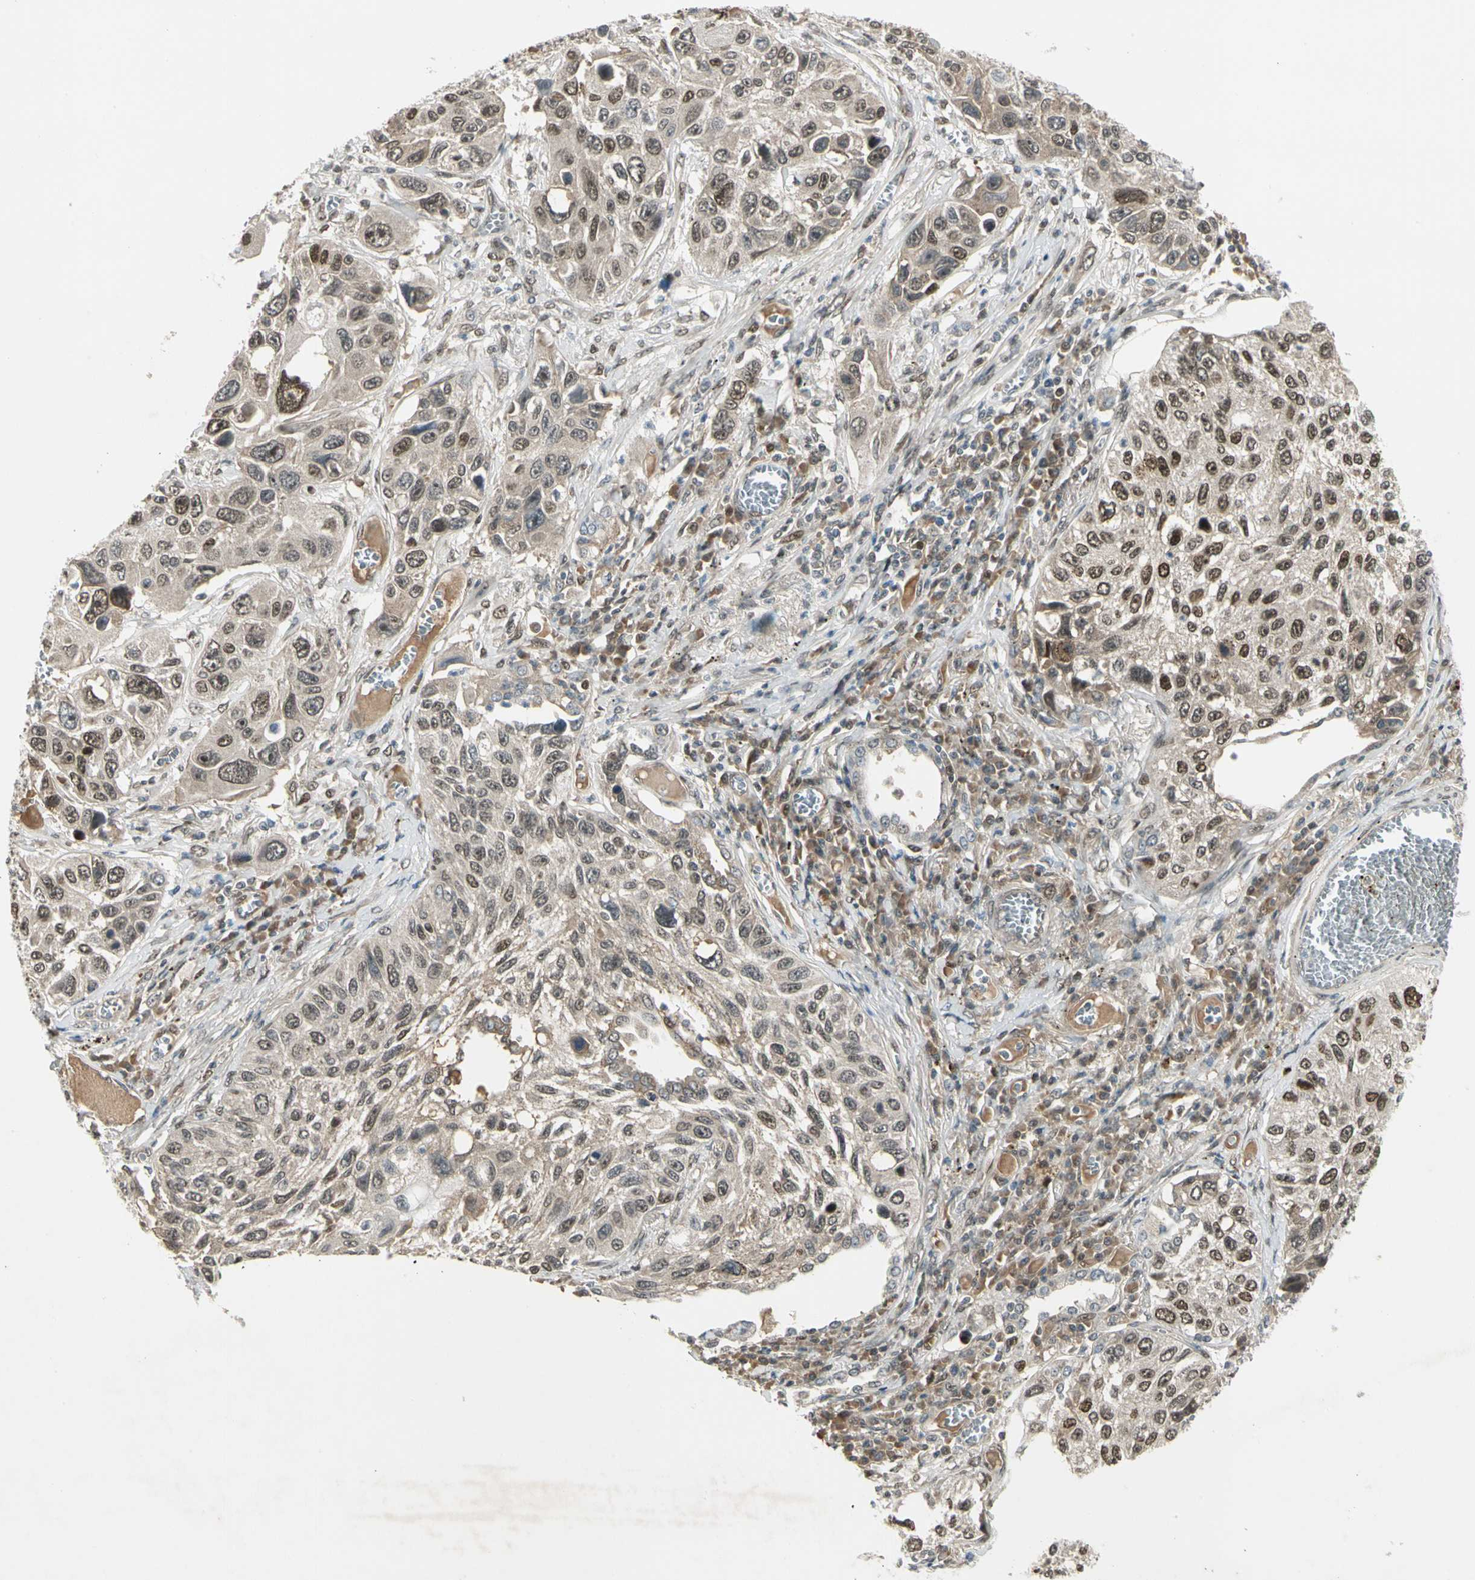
{"staining": {"intensity": "moderate", "quantity": "25%-75%", "location": "nuclear"}, "tissue": "lung cancer", "cell_type": "Tumor cells", "image_type": "cancer", "snomed": [{"axis": "morphology", "description": "Squamous cell carcinoma, NOS"}, {"axis": "topography", "description": "Lung"}], "caption": "Moderate nuclear protein staining is present in about 25%-75% of tumor cells in lung squamous cell carcinoma. (brown staining indicates protein expression, while blue staining denotes nuclei).", "gene": "GTF3A", "patient": {"sex": "male", "age": 71}}